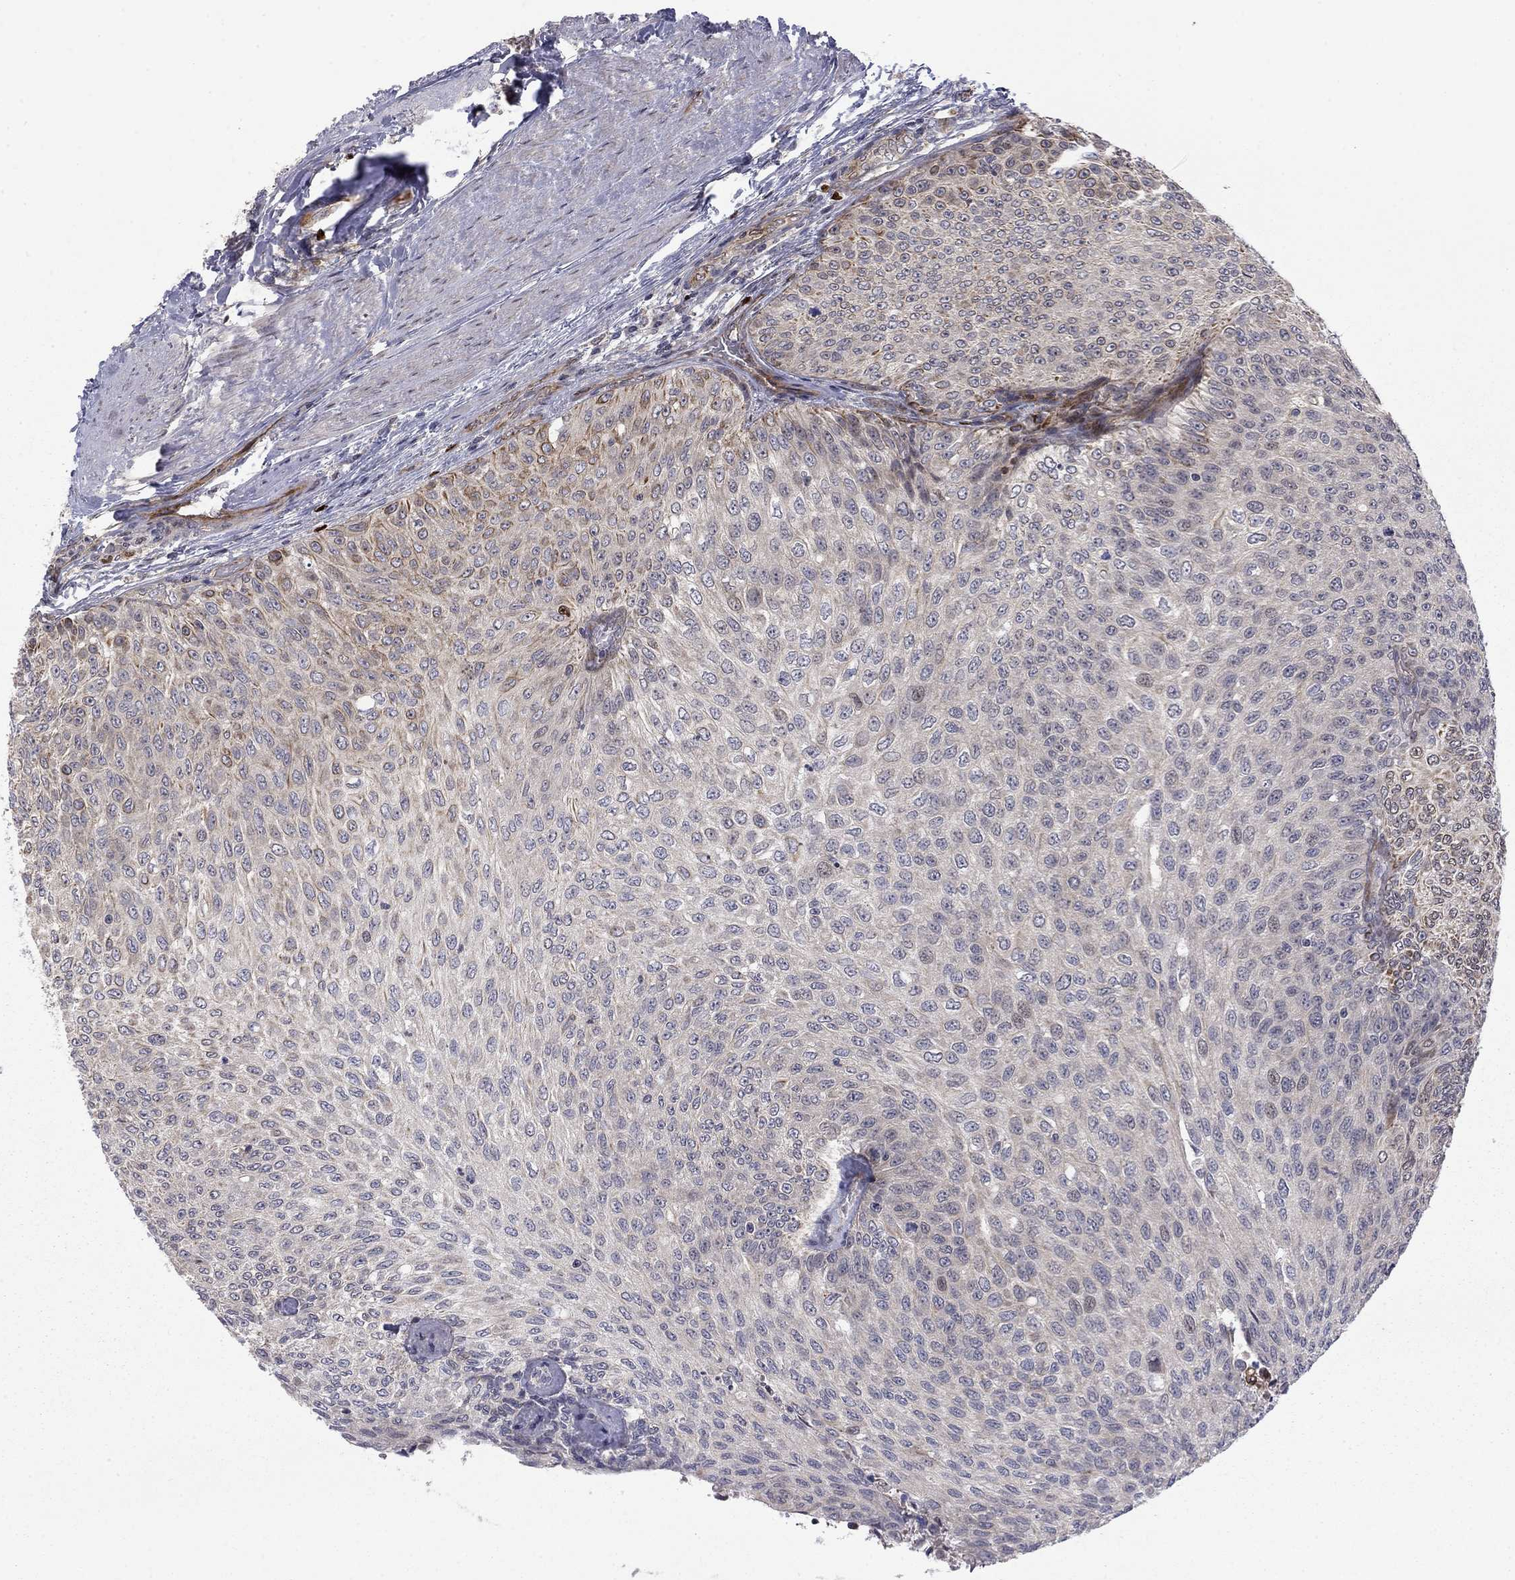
{"staining": {"intensity": "moderate", "quantity": "<25%", "location": "cytoplasmic/membranous"}, "tissue": "urothelial cancer", "cell_type": "Tumor cells", "image_type": "cancer", "snomed": [{"axis": "morphology", "description": "Urothelial carcinoma, Low grade"}, {"axis": "topography", "description": "Ureter, NOS"}, {"axis": "topography", "description": "Urinary bladder"}], "caption": "Tumor cells display low levels of moderate cytoplasmic/membranous positivity in about <25% of cells in low-grade urothelial carcinoma. (IHC, brightfield microscopy, high magnification).", "gene": "BCL11A", "patient": {"sex": "male", "age": 78}}